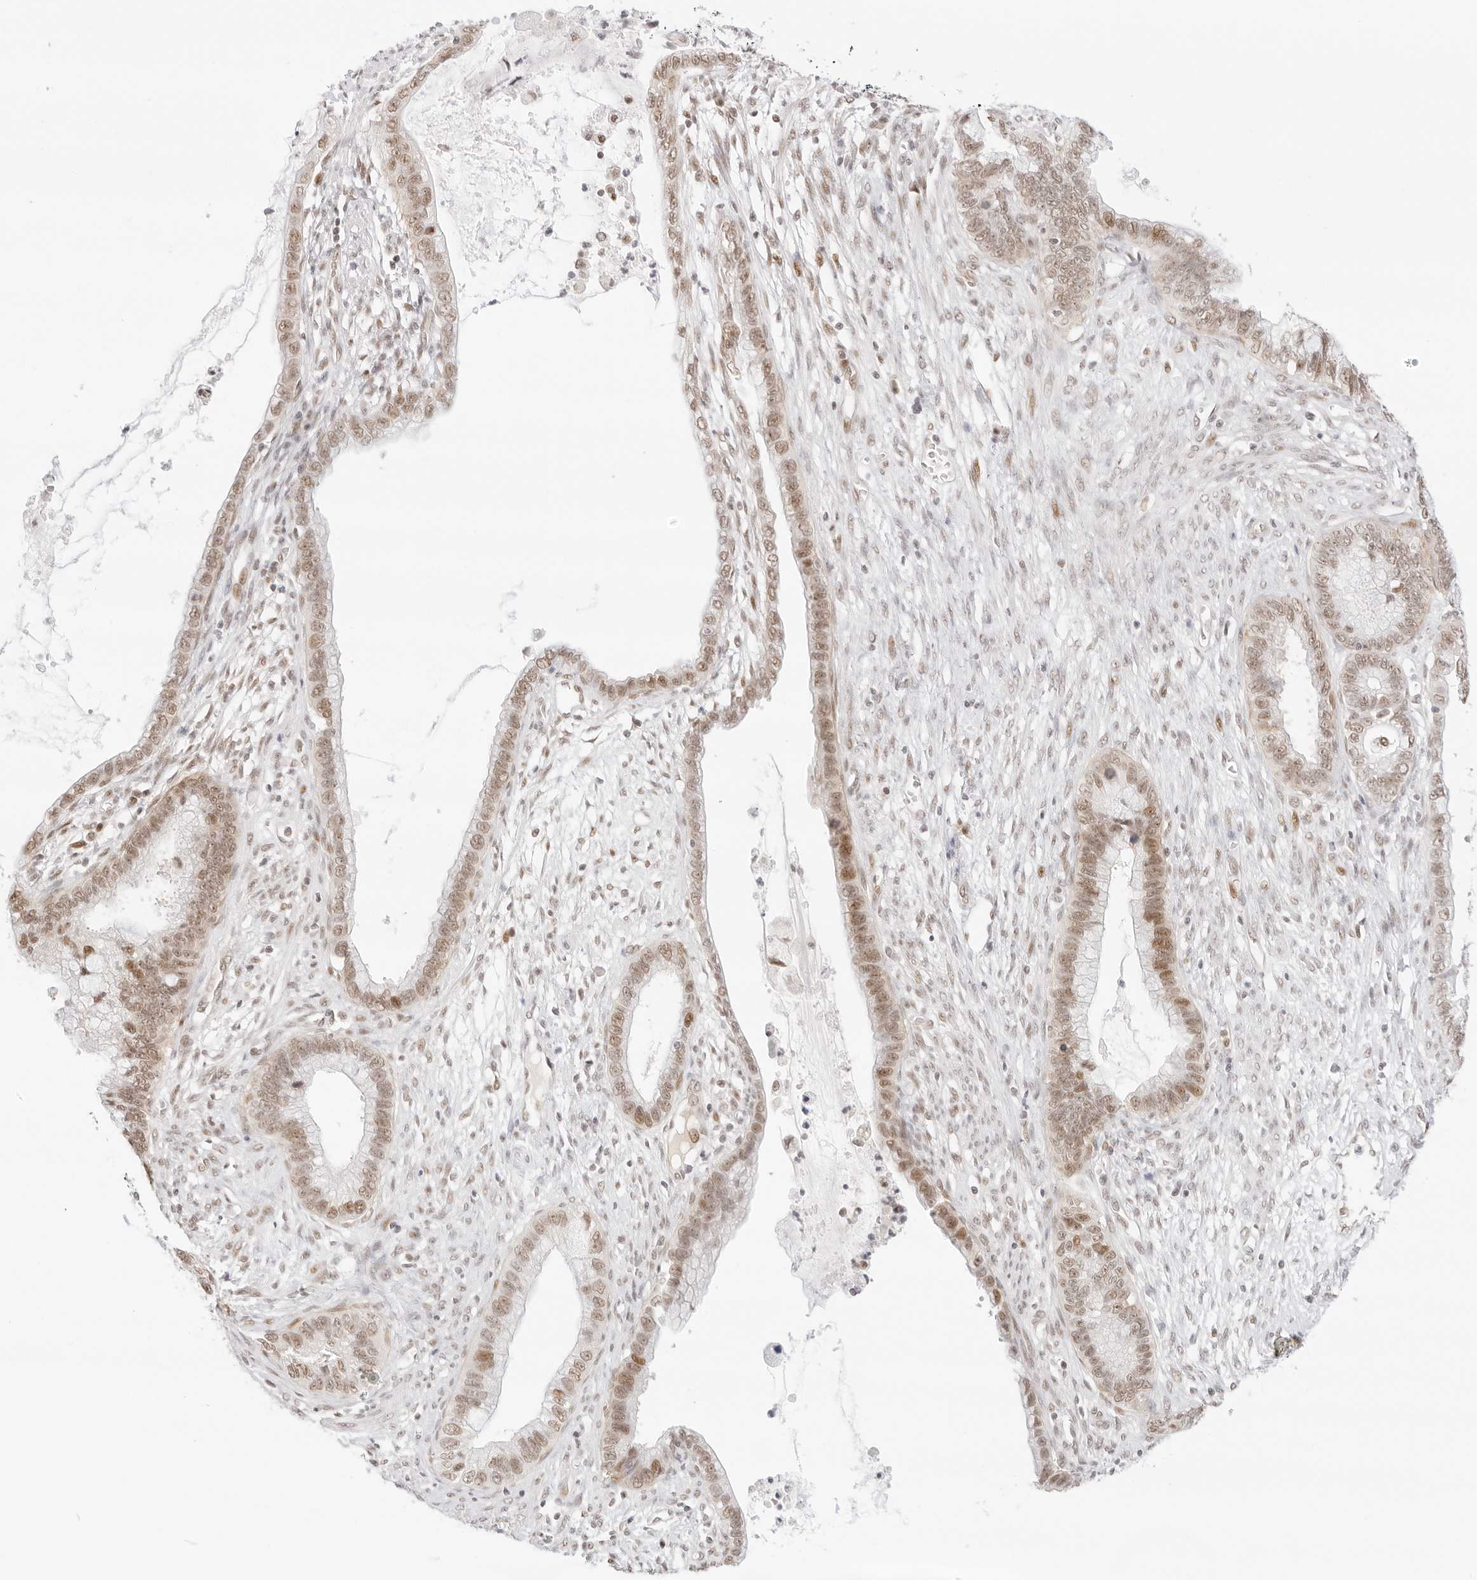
{"staining": {"intensity": "moderate", "quantity": ">75%", "location": "nuclear"}, "tissue": "cervical cancer", "cell_type": "Tumor cells", "image_type": "cancer", "snomed": [{"axis": "morphology", "description": "Adenocarcinoma, NOS"}, {"axis": "topography", "description": "Cervix"}], "caption": "The histopathology image shows a brown stain indicating the presence of a protein in the nuclear of tumor cells in cervical cancer. (DAB (3,3'-diaminobenzidine) IHC with brightfield microscopy, high magnification).", "gene": "ITGA6", "patient": {"sex": "female", "age": 44}}